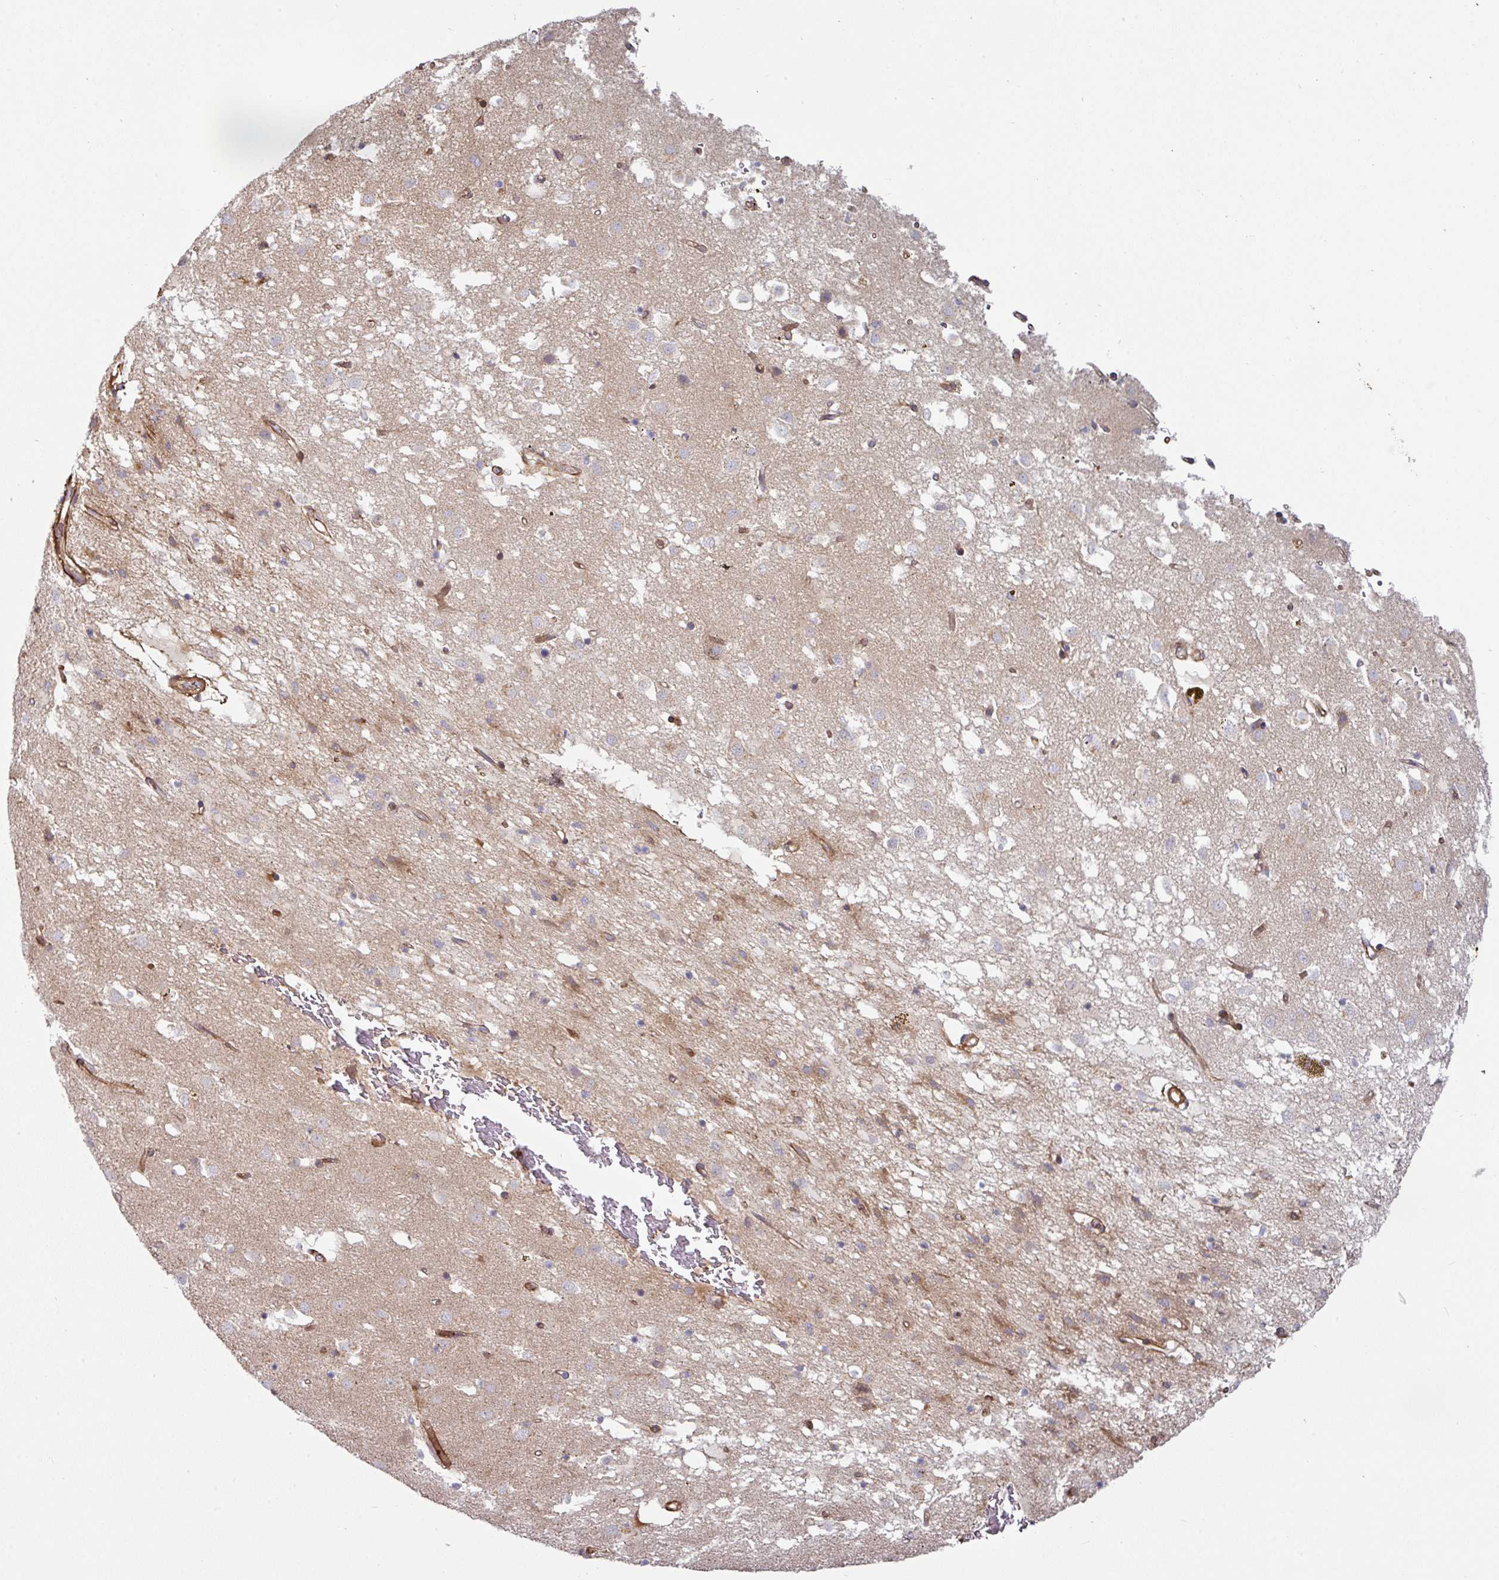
{"staining": {"intensity": "strong", "quantity": "<25%", "location": "cytoplasmic/membranous"}, "tissue": "caudate", "cell_type": "Glial cells", "image_type": "normal", "snomed": [{"axis": "morphology", "description": "Normal tissue, NOS"}, {"axis": "topography", "description": "Lateral ventricle wall"}], "caption": "The immunohistochemical stain labels strong cytoplasmic/membranous expression in glial cells of normal caudate. (Stains: DAB (3,3'-diaminobenzidine) in brown, nuclei in blue, Microscopy: brightfield microscopy at high magnification).", "gene": "CASP2", "patient": {"sex": "male", "age": 58}}